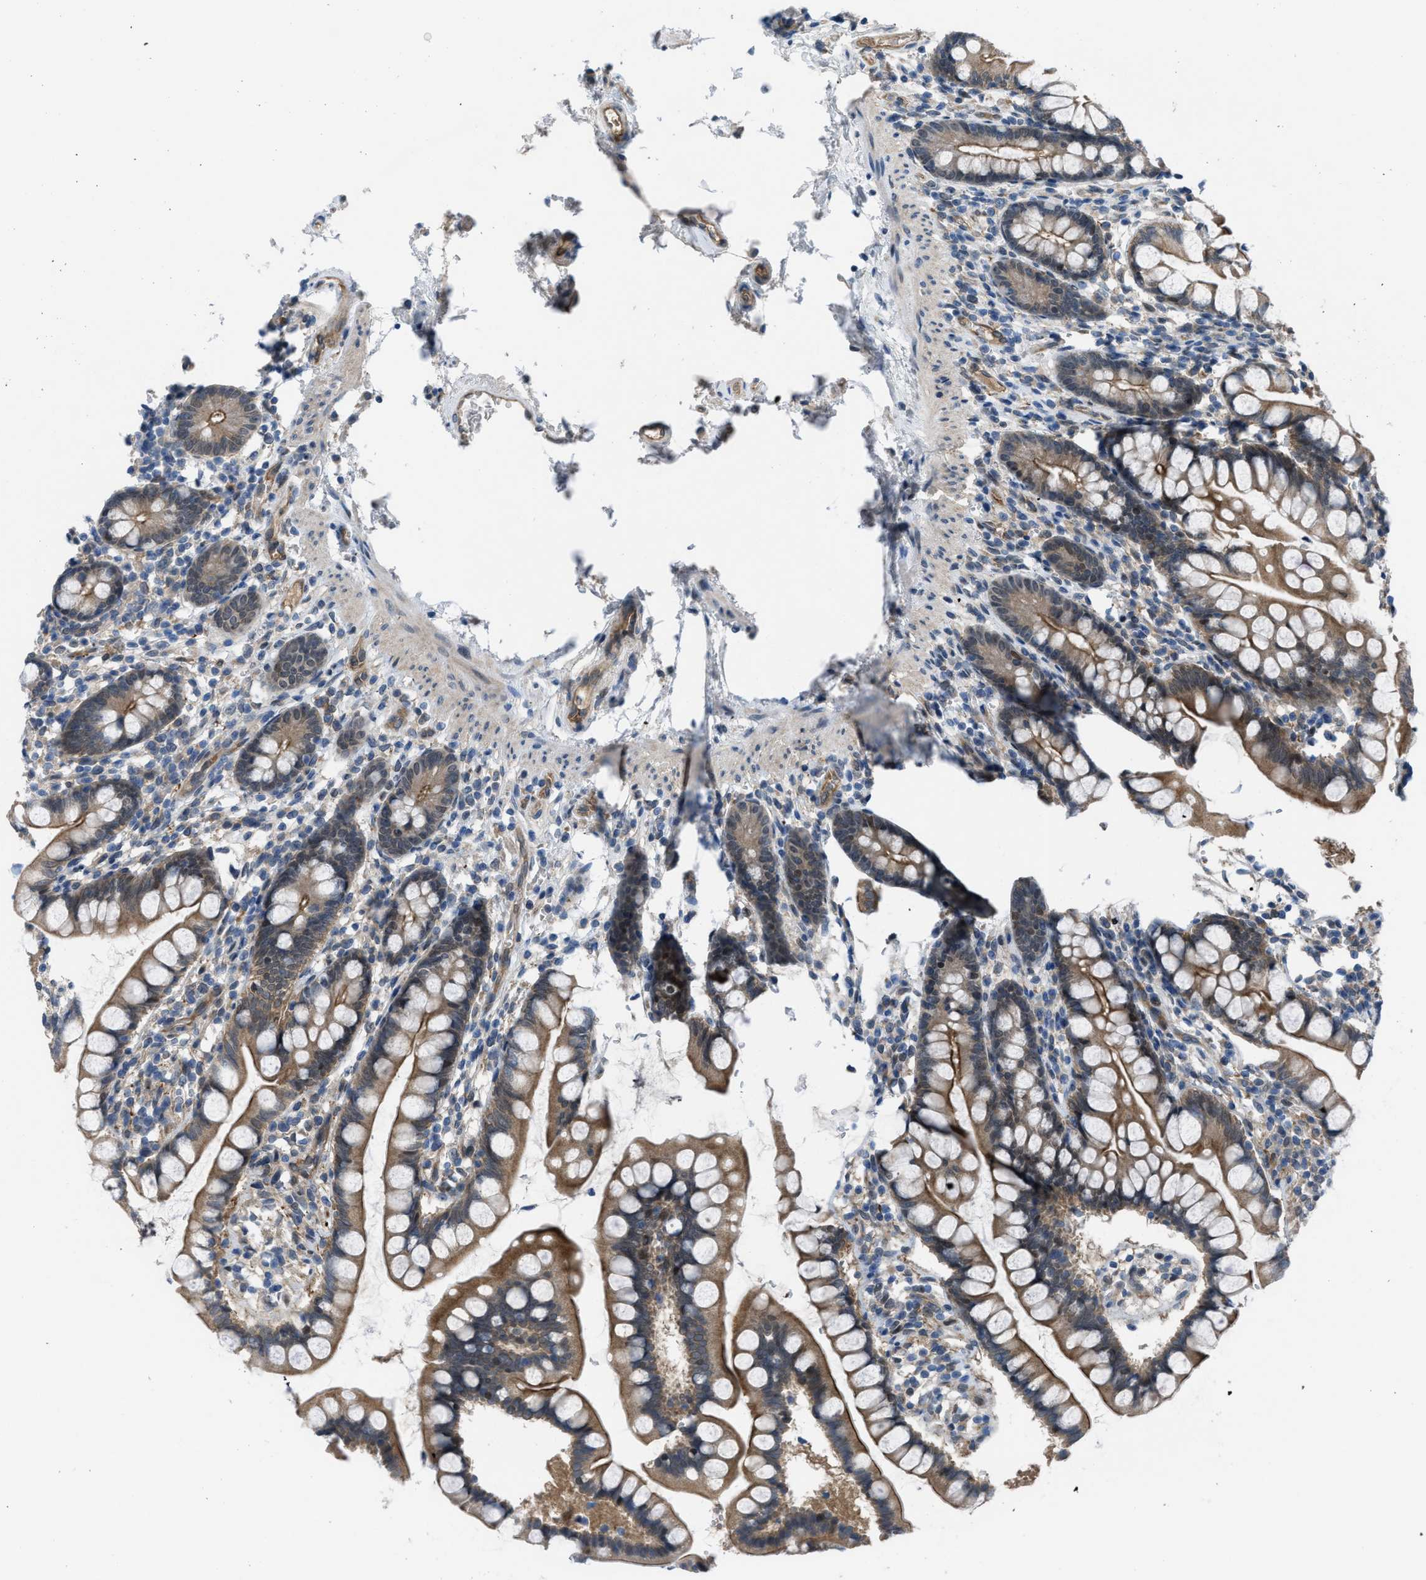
{"staining": {"intensity": "moderate", "quantity": ">75%", "location": "cytoplasmic/membranous"}, "tissue": "small intestine", "cell_type": "Glandular cells", "image_type": "normal", "snomed": [{"axis": "morphology", "description": "Normal tissue, NOS"}, {"axis": "topography", "description": "Small intestine"}], "caption": "DAB immunohistochemical staining of unremarkable small intestine exhibits moderate cytoplasmic/membranous protein expression in about >75% of glandular cells. (DAB IHC with brightfield microscopy, high magnification).", "gene": "BAZ2B", "patient": {"sex": "female", "age": 84}}